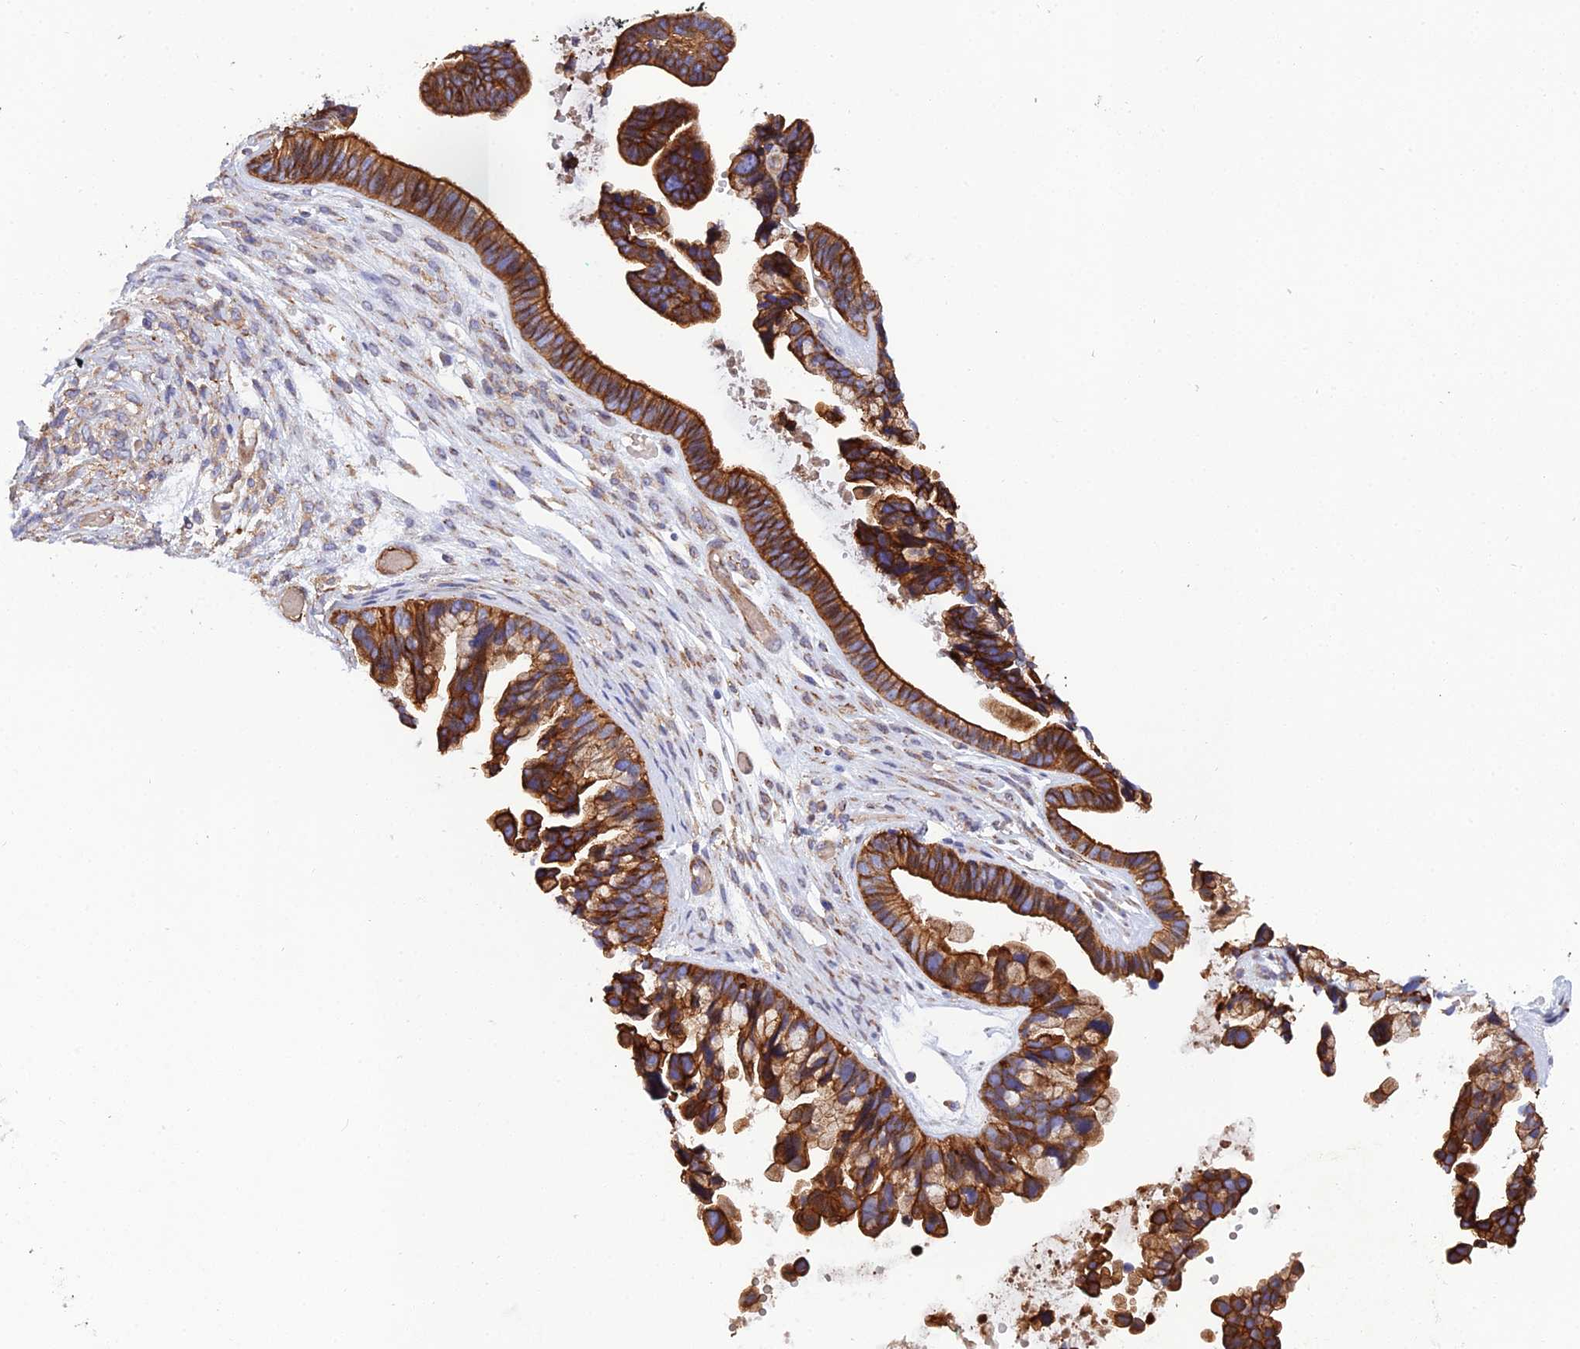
{"staining": {"intensity": "strong", "quantity": ">75%", "location": "cytoplasmic/membranous"}, "tissue": "ovarian cancer", "cell_type": "Tumor cells", "image_type": "cancer", "snomed": [{"axis": "morphology", "description": "Cystadenocarcinoma, serous, NOS"}, {"axis": "topography", "description": "Ovary"}], "caption": "A histopathology image of ovarian serous cystadenocarcinoma stained for a protein displays strong cytoplasmic/membranous brown staining in tumor cells.", "gene": "RALGAPA2", "patient": {"sex": "female", "age": 56}}